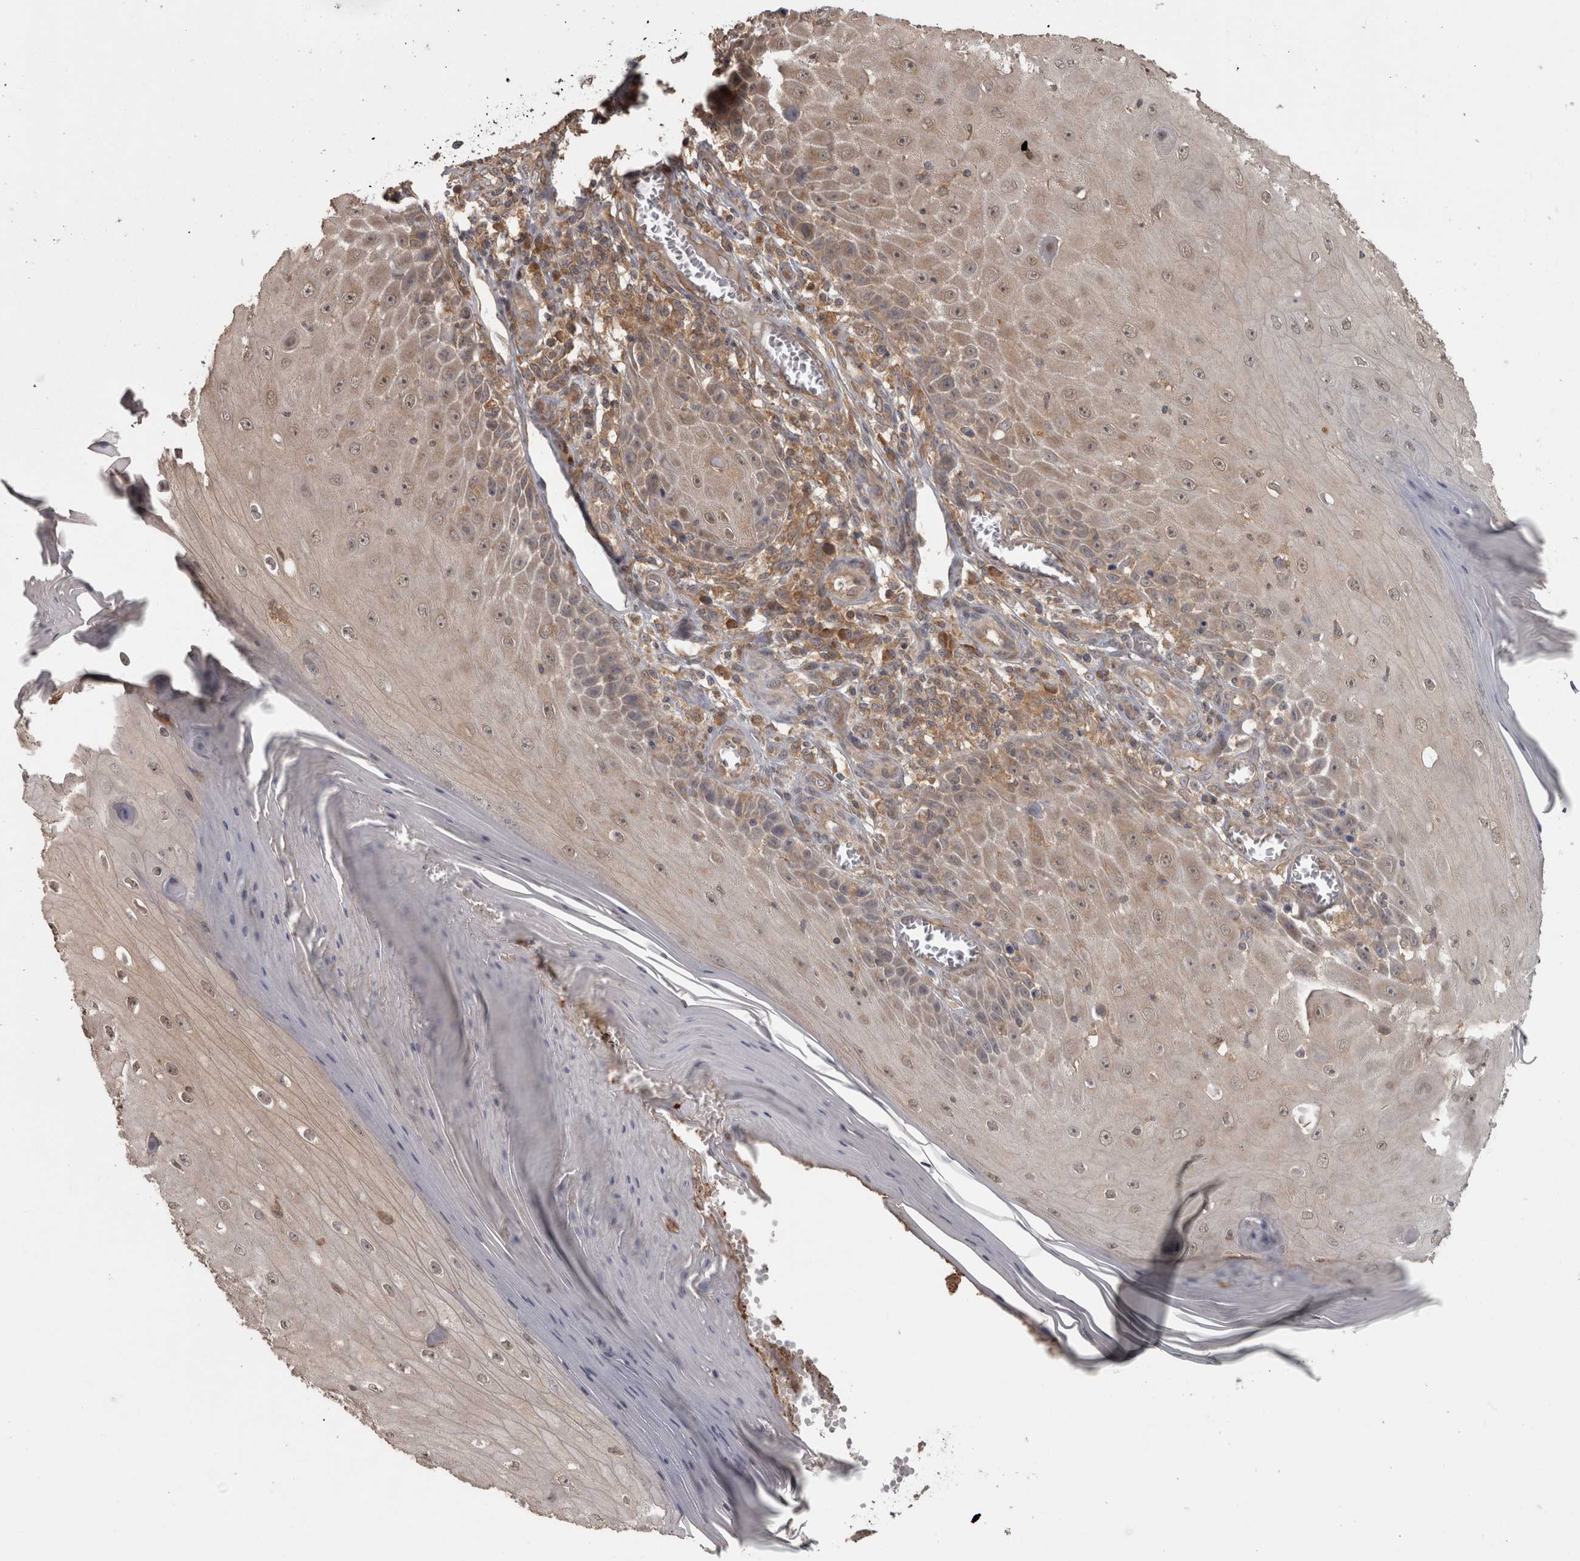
{"staining": {"intensity": "weak", "quantity": ">75%", "location": "cytoplasmic/membranous"}, "tissue": "skin cancer", "cell_type": "Tumor cells", "image_type": "cancer", "snomed": [{"axis": "morphology", "description": "Squamous cell carcinoma, NOS"}, {"axis": "topography", "description": "Skin"}], "caption": "Human skin cancer (squamous cell carcinoma) stained for a protein (brown) exhibits weak cytoplasmic/membranous positive expression in approximately >75% of tumor cells.", "gene": "MICU3", "patient": {"sex": "female", "age": 73}}